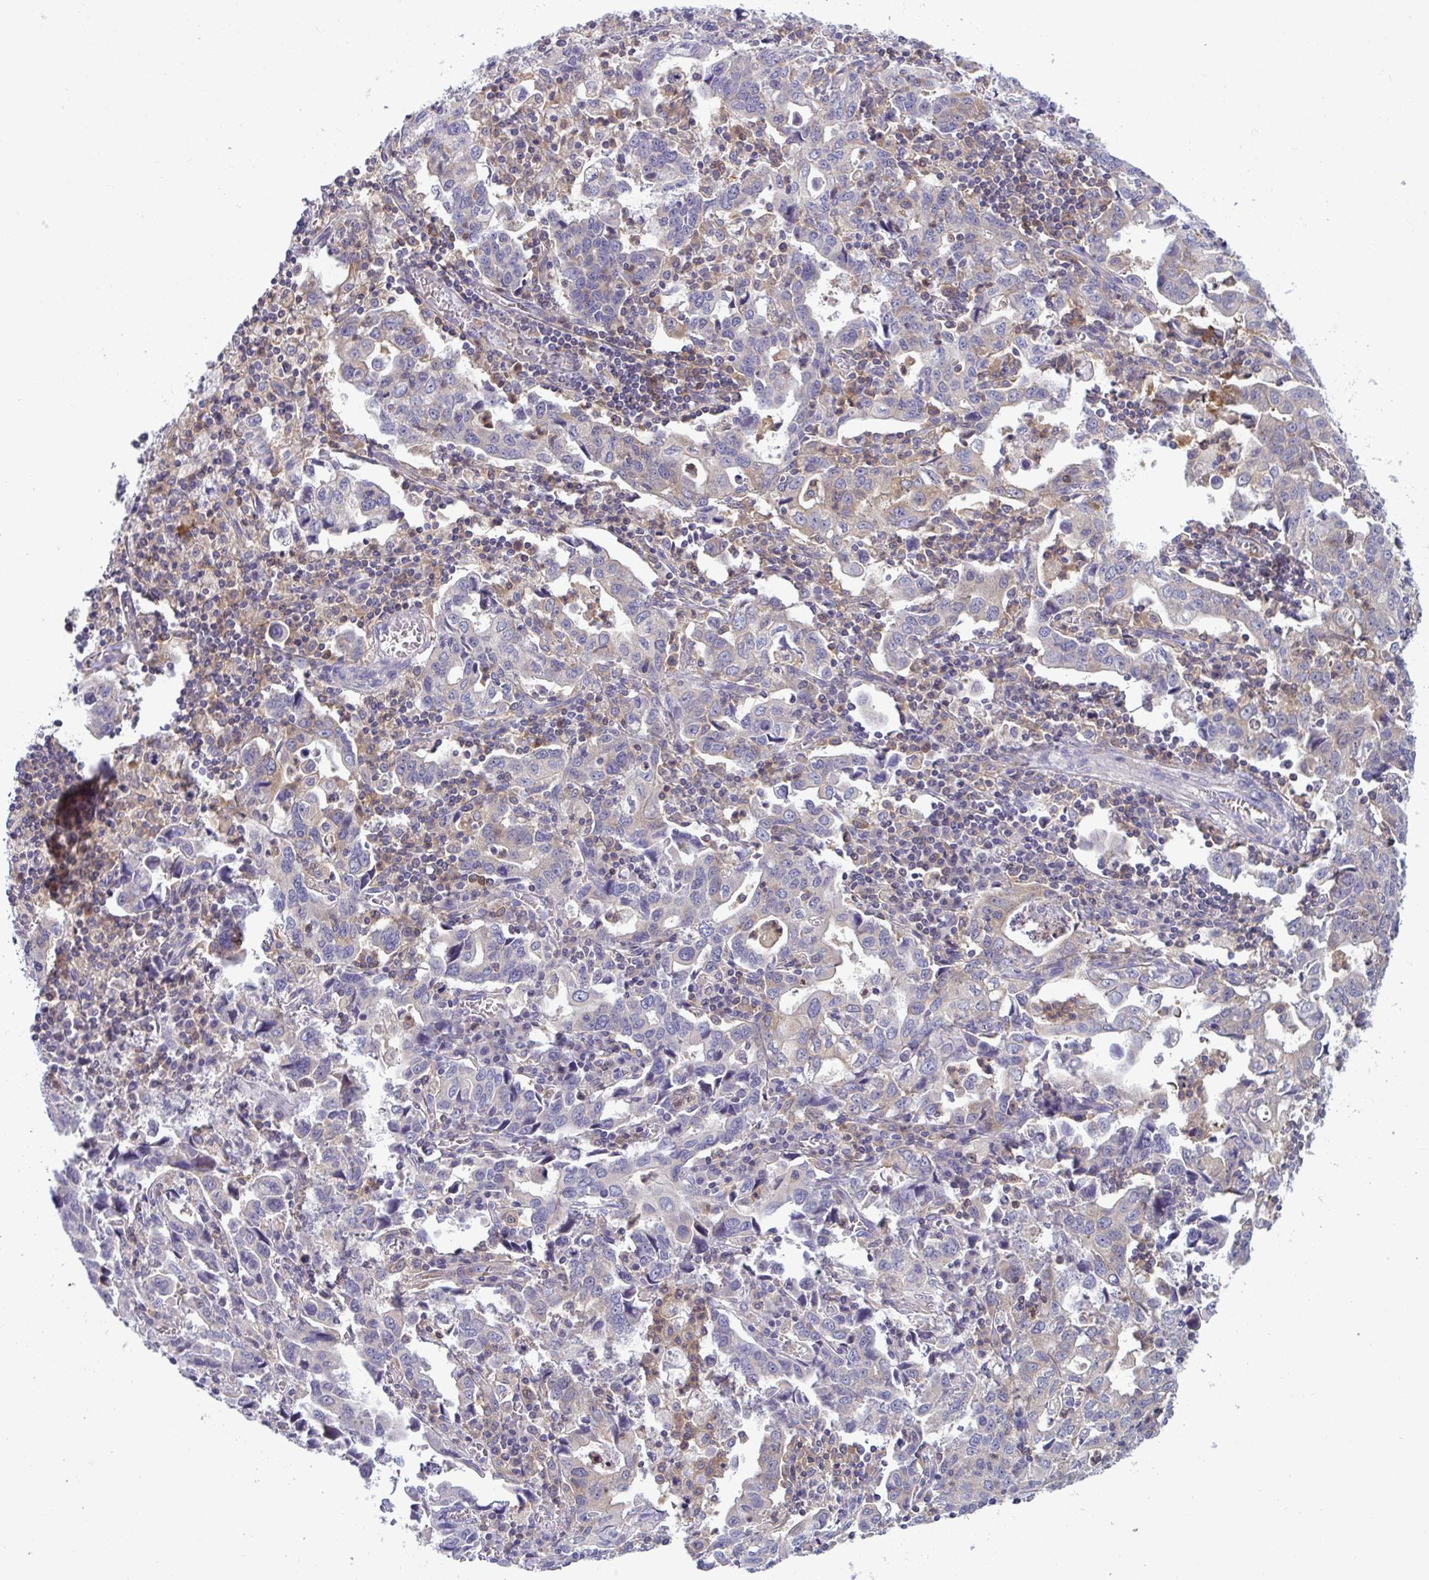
{"staining": {"intensity": "negative", "quantity": "none", "location": "none"}, "tissue": "stomach cancer", "cell_type": "Tumor cells", "image_type": "cancer", "snomed": [{"axis": "morphology", "description": "Adenocarcinoma, NOS"}, {"axis": "topography", "description": "Stomach, upper"}], "caption": "Histopathology image shows no significant protein staining in tumor cells of stomach cancer (adenocarcinoma).", "gene": "SLC30A6", "patient": {"sex": "male", "age": 85}}